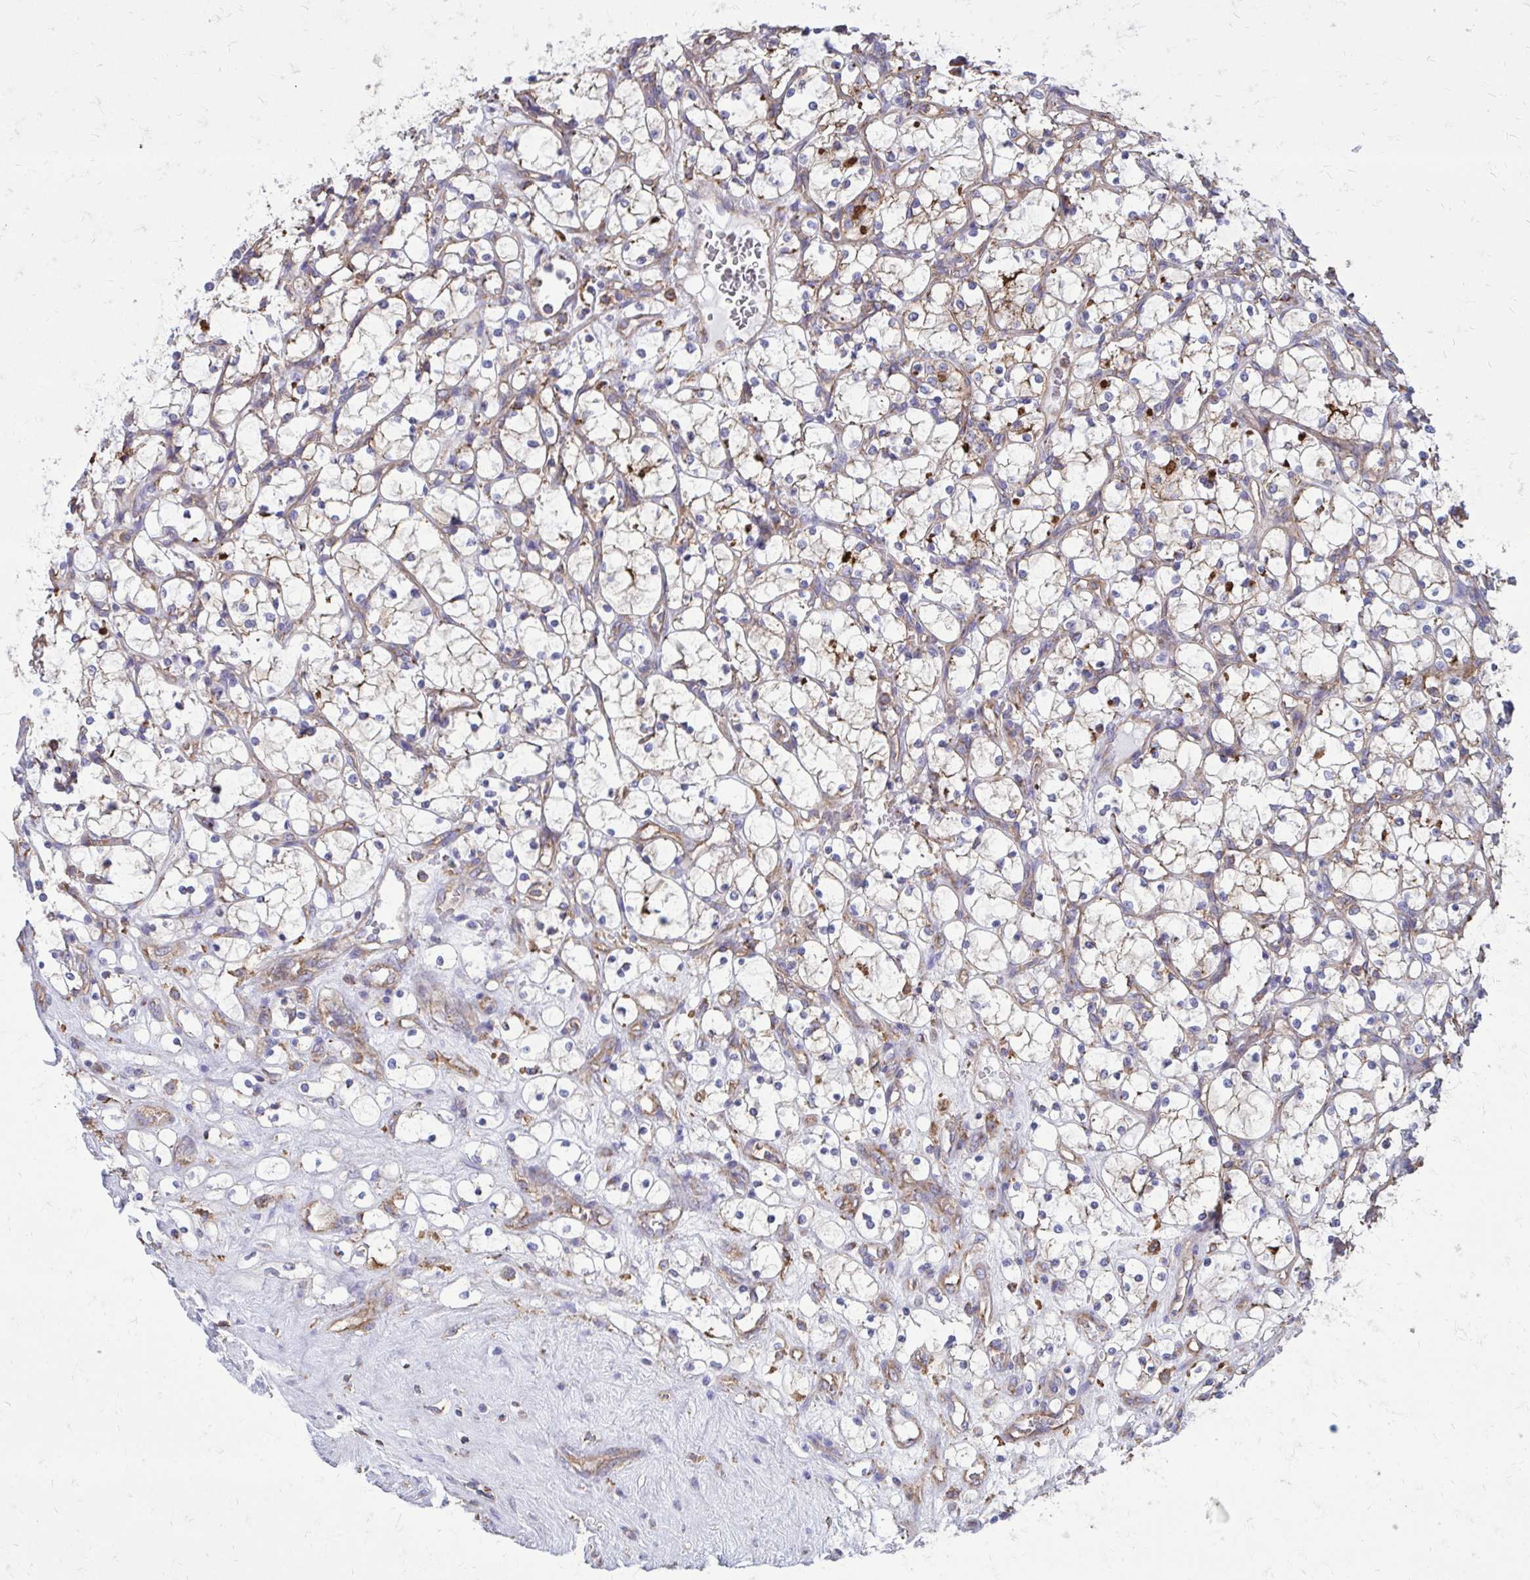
{"staining": {"intensity": "negative", "quantity": "none", "location": "none"}, "tissue": "renal cancer", "cell_type": "Tumor cells", "image_type": "cancer", "snomed": [{"axis": "morphology", "description": "Adenocarcinoma, NOS"}, {"axis": "topography", "description": "Kidney"}], "caption": "The photomicrograph reveals no significant staining in tumor cells of renal cancer.", "gene": "CLTA", "patient": {"sex": "female", "age": 69}}